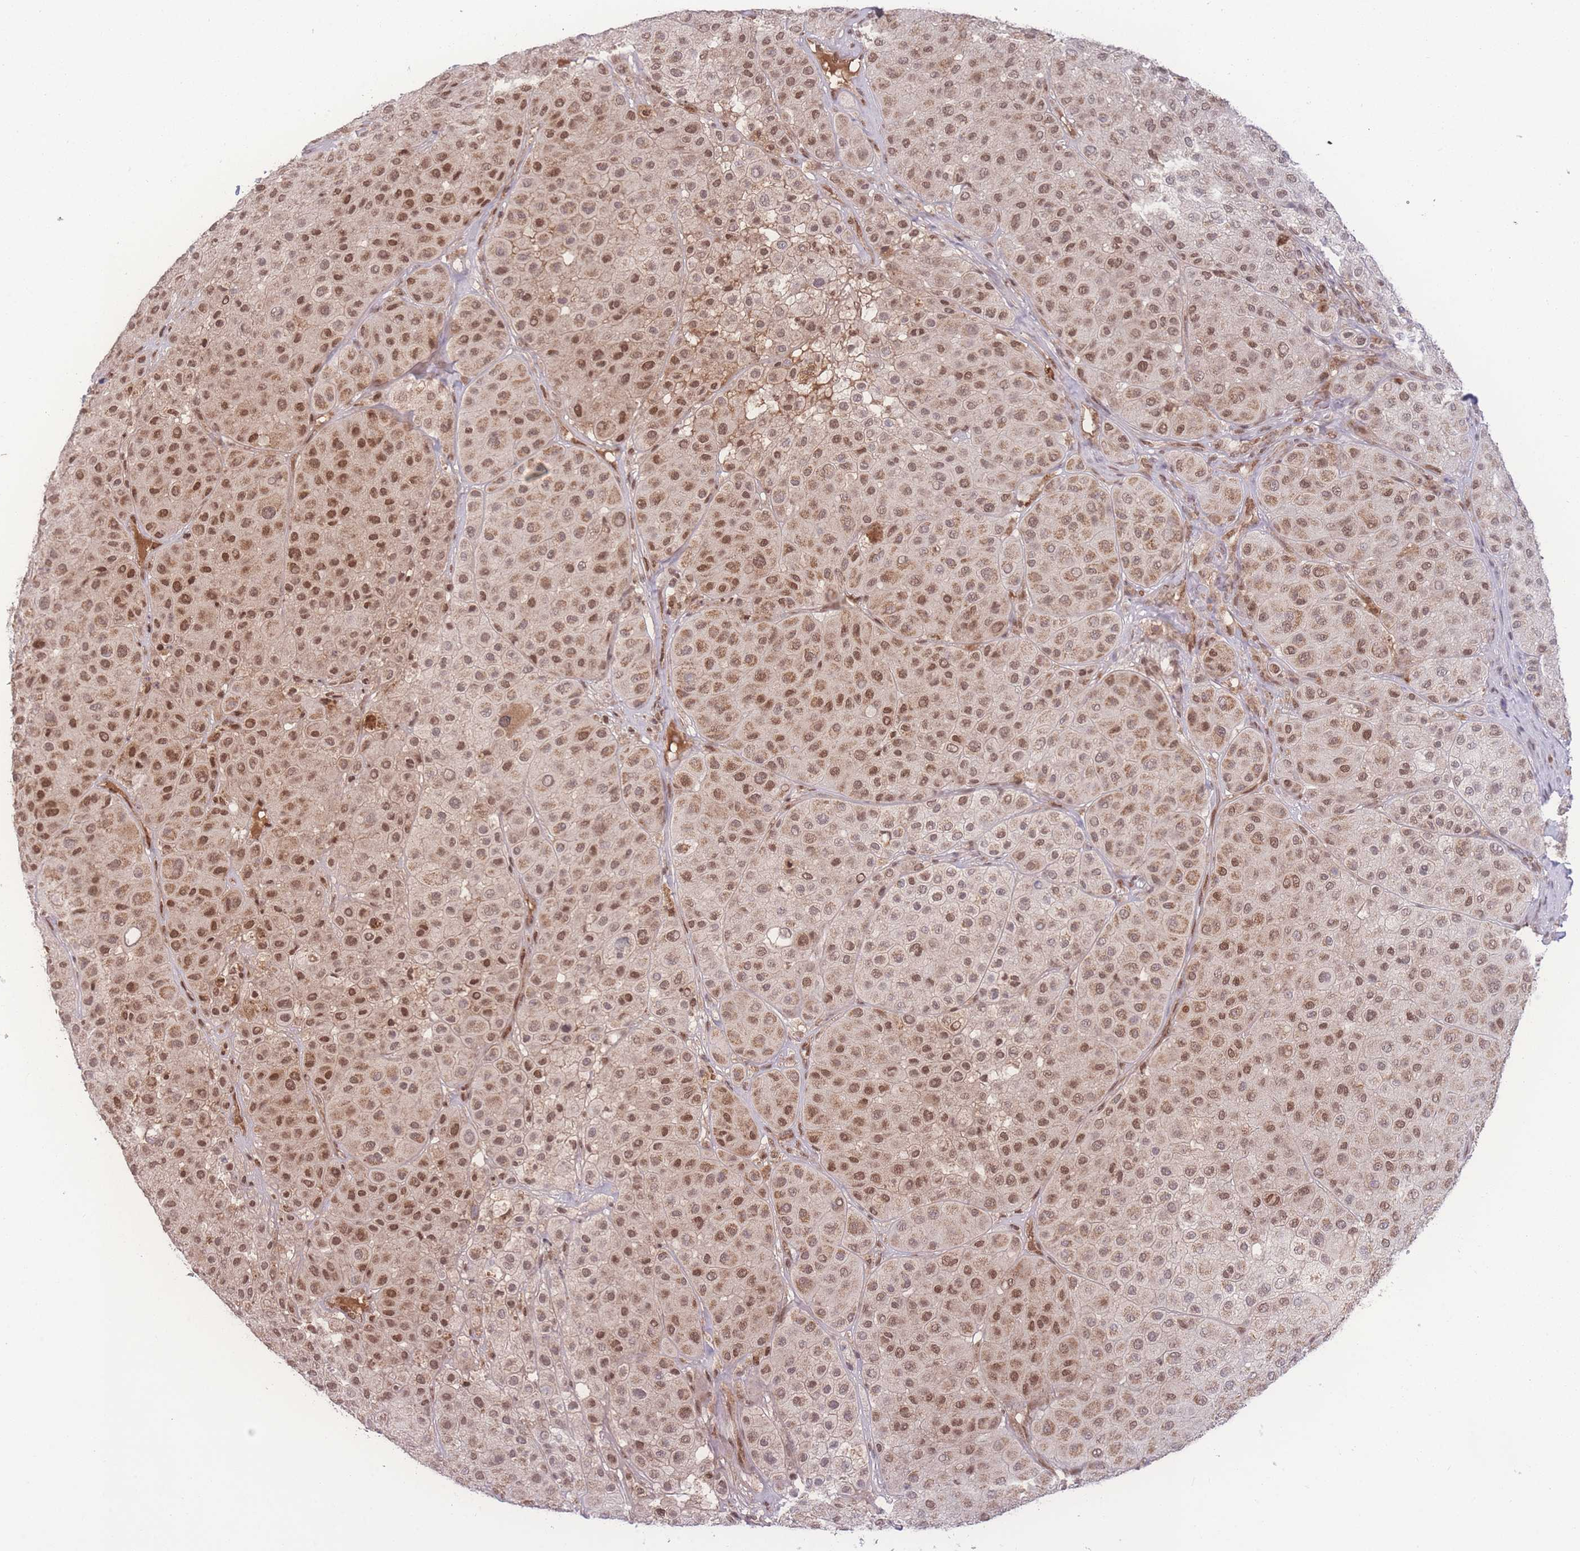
{"staining": {"intensity": "moderate", "quantity": ">75%", "location": "cytoplasmic/membranous,nuclear"}, "tissue": "melanoma", "cell_type": "Tumor cells", "image_type": "cancer", "snomed": [{"axis": "morphology", "description": "Malignant melanoma, Metastatic site"}, {"axis": "topography", "description": "Smooth muscle"}], "caption": "Malignant melanoma (metastatic site) stained with a brown dye reveals moderate cytoplasmic/membranous and nuclear positive staining in approximately >75% of tumor cells.", "gene": "RAVER1", "patient": {"sex": "male", "age": 41}}